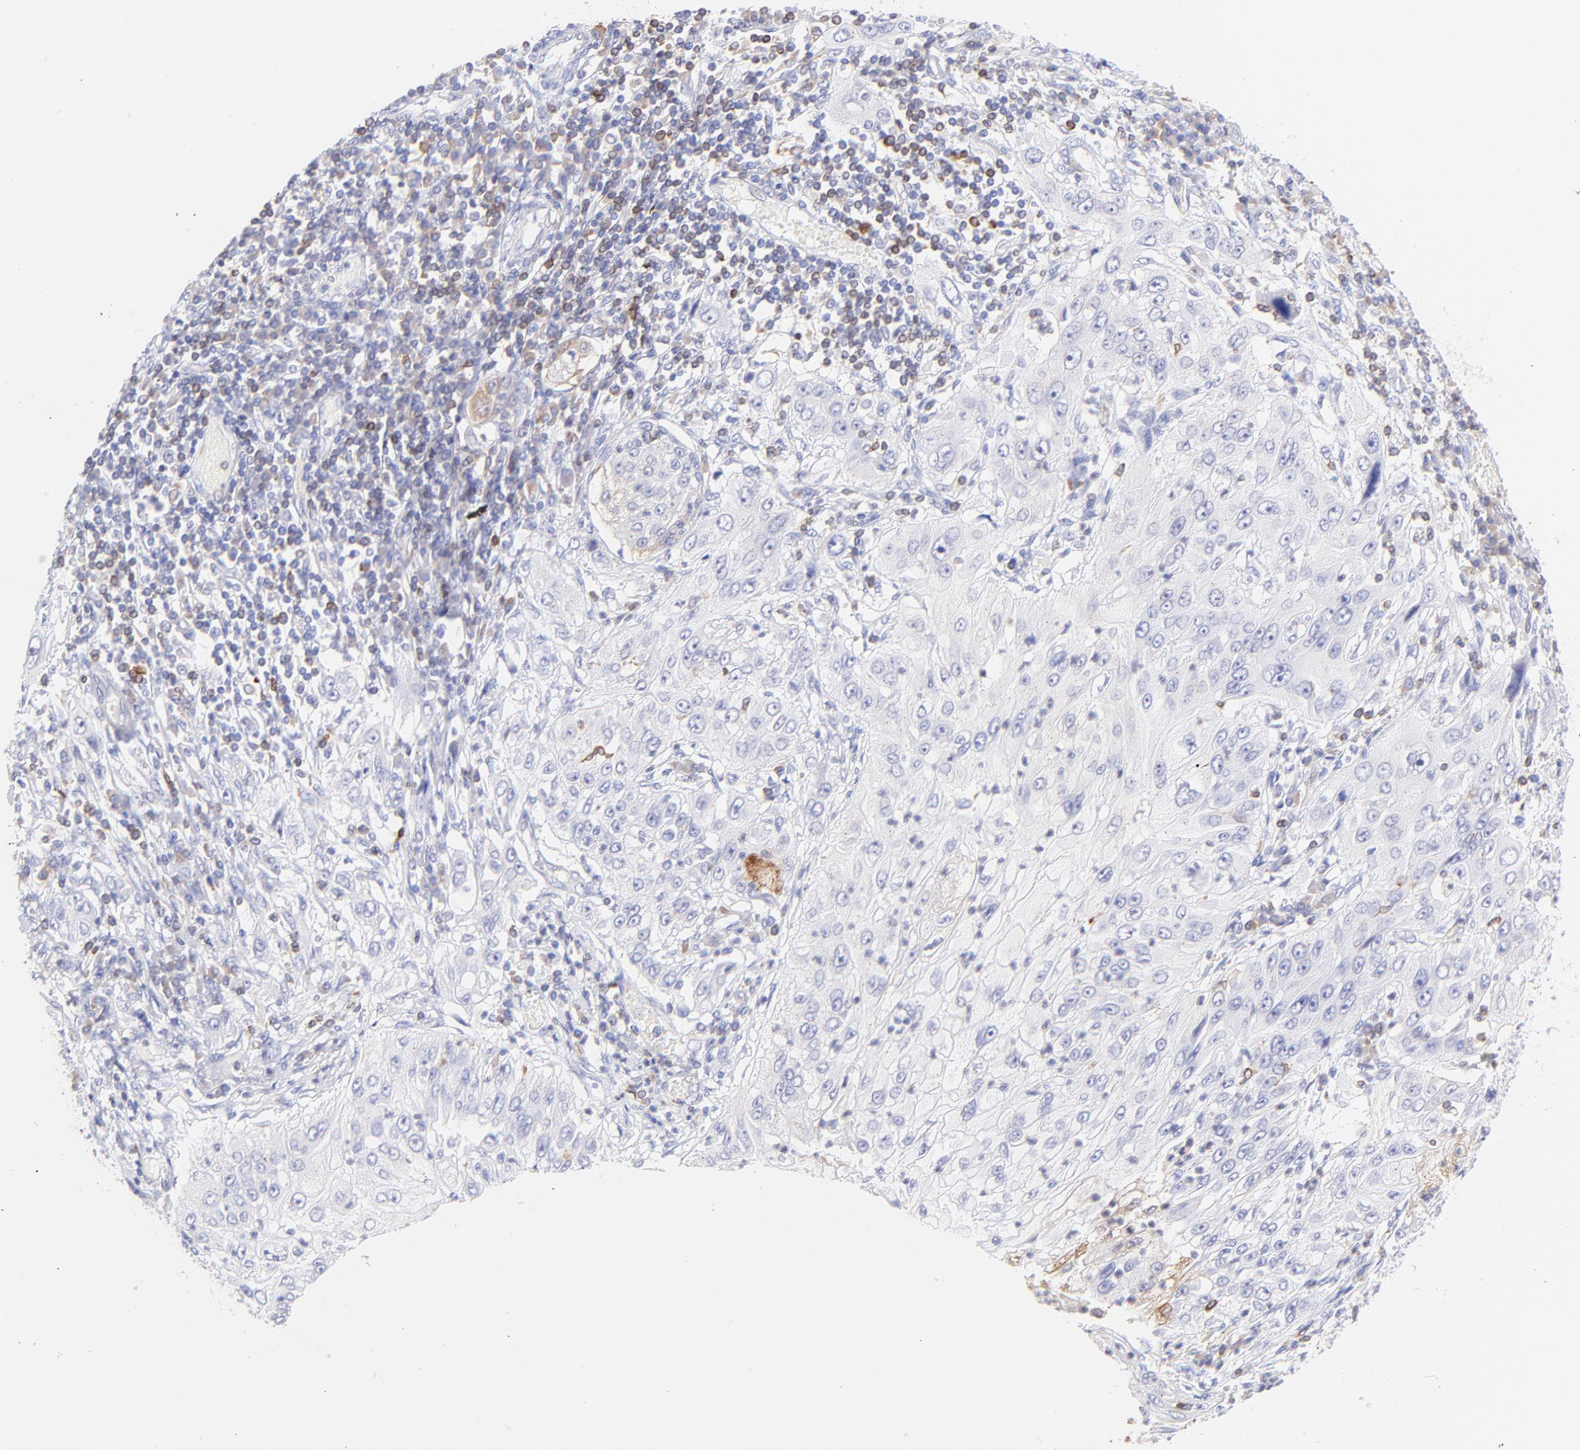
{"staining": {"intensity": "negative", "quantity": "none", "location": "none"}, "tissue": "lung cancer", "cell_type": "Tumor cells", "image_type": "cancer", "snomed": [{"axis": "morphology", "description": "Inflammation, NOS"}, {"axis": "morphology", "description": "Squamous cell carcinoma, NOS"}, {"axis": "topography", "description": "Lymph node"}, {"axis": "topography", "description": "Soft tissue"}, {"axis": "topography", "description": "Lung"}], "caption": "There is no significant staining in tumor cells of lung cancer (squamous cell carcinoma). Brightfield microscopy of IHC stained with DAB (3,3'-diaminobenzidine) (brown) and hematoxylin (blue), captured at high magnification.", "gene": "IRAG2", "patient": {"sex": "male", "age": 66}}